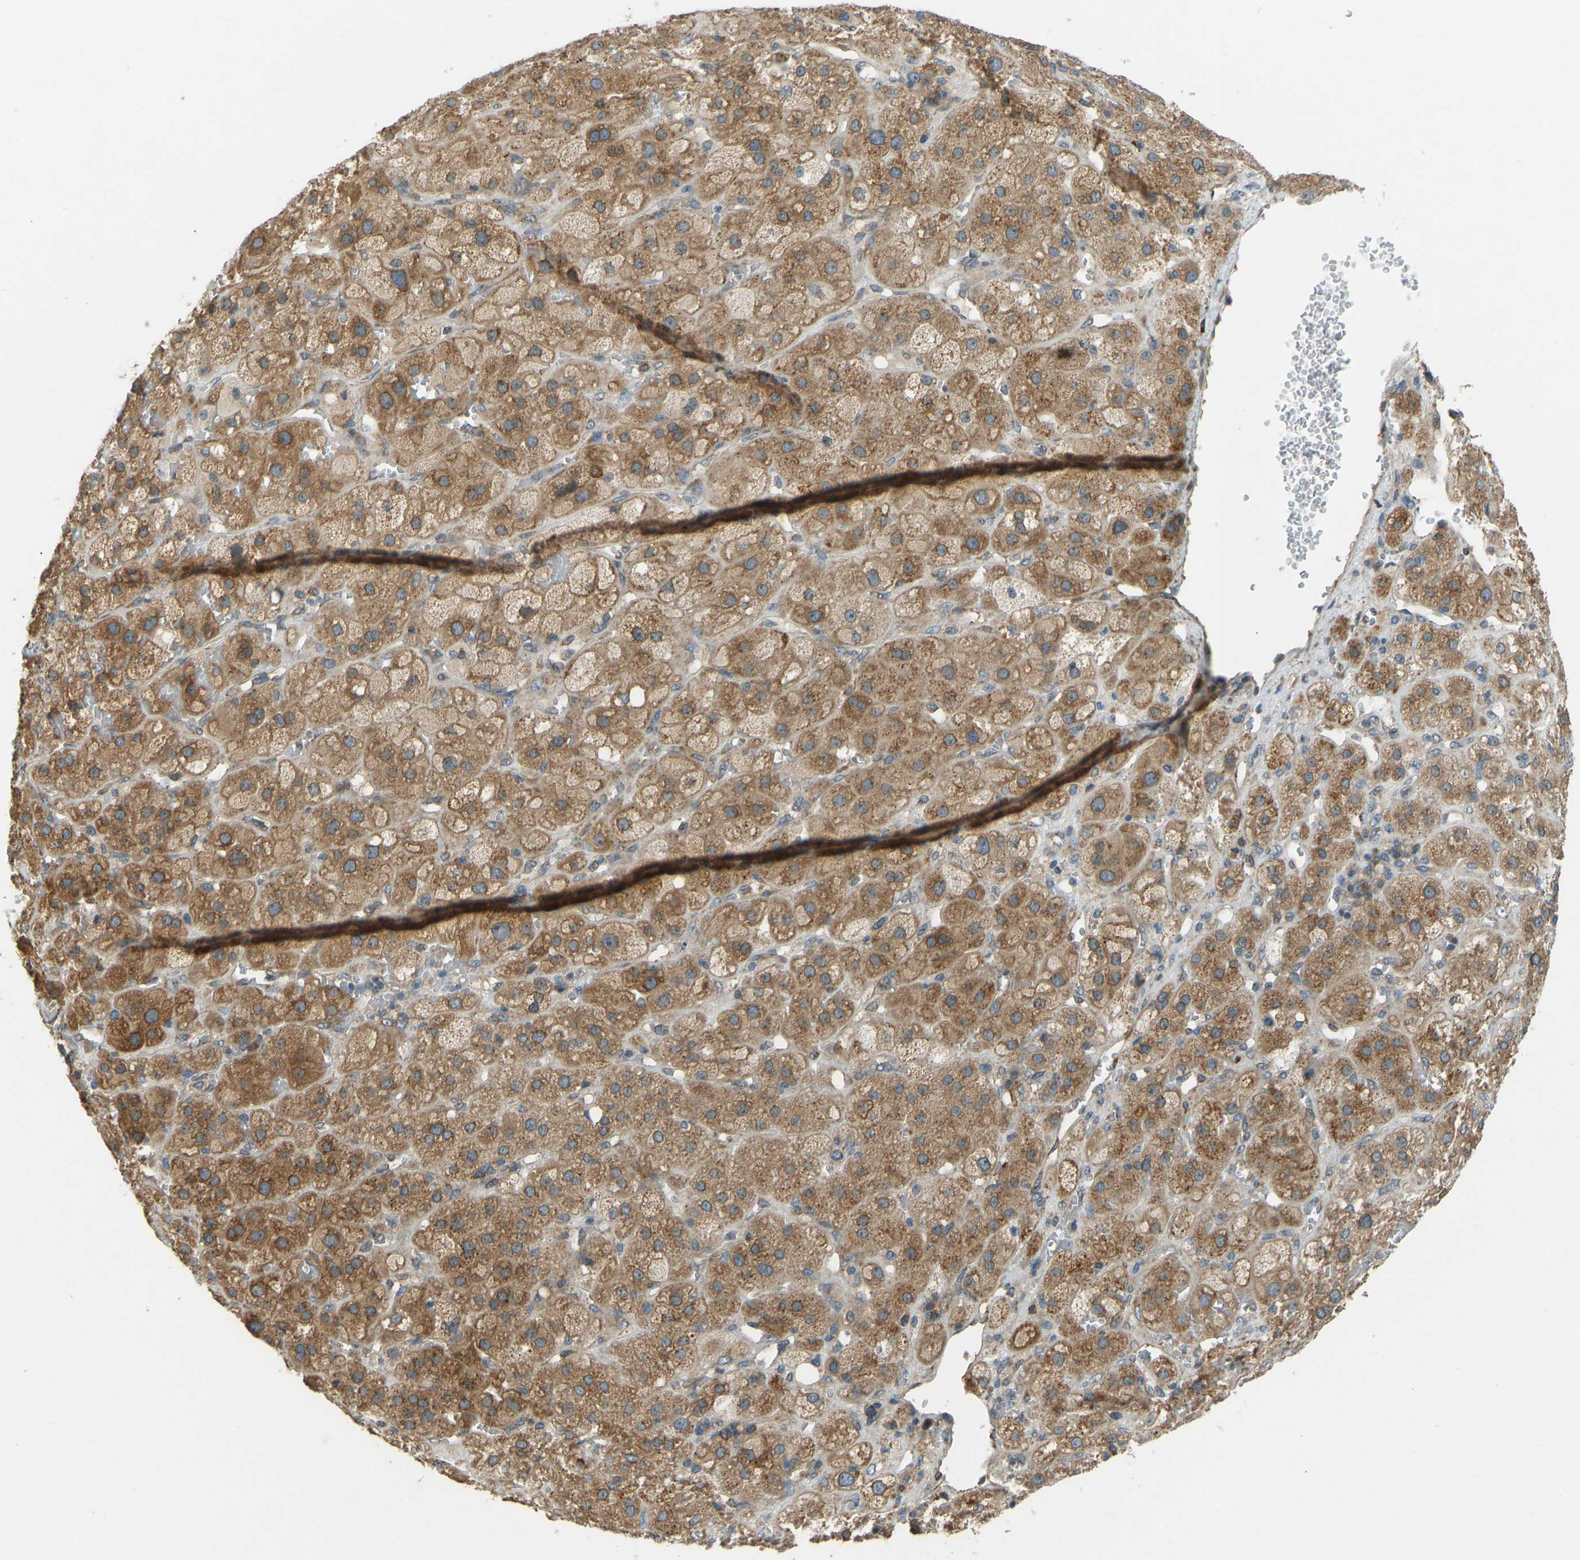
{"staining": {"intensity": "moderate", "quantity": ">75%", "location": "cytoplasmic/membranous"}, "tissue": "adrenal gland", "cell_type": "Glandular cells", "image_type": "normal", "snomed": [{"axis": "morphology", "description": "Normal tissue, NOS"}, {"axis": "topography", "description": "Adrenal gland"}], "caption": "Protein expression by immunohistochemistry demonstrates moderate cytoplasmic/membranous staining in approximately >75% of glandular cells in benign adrenal gland.", "gene": "STAU2", "patient": {"sex": "female", "age": 47}}